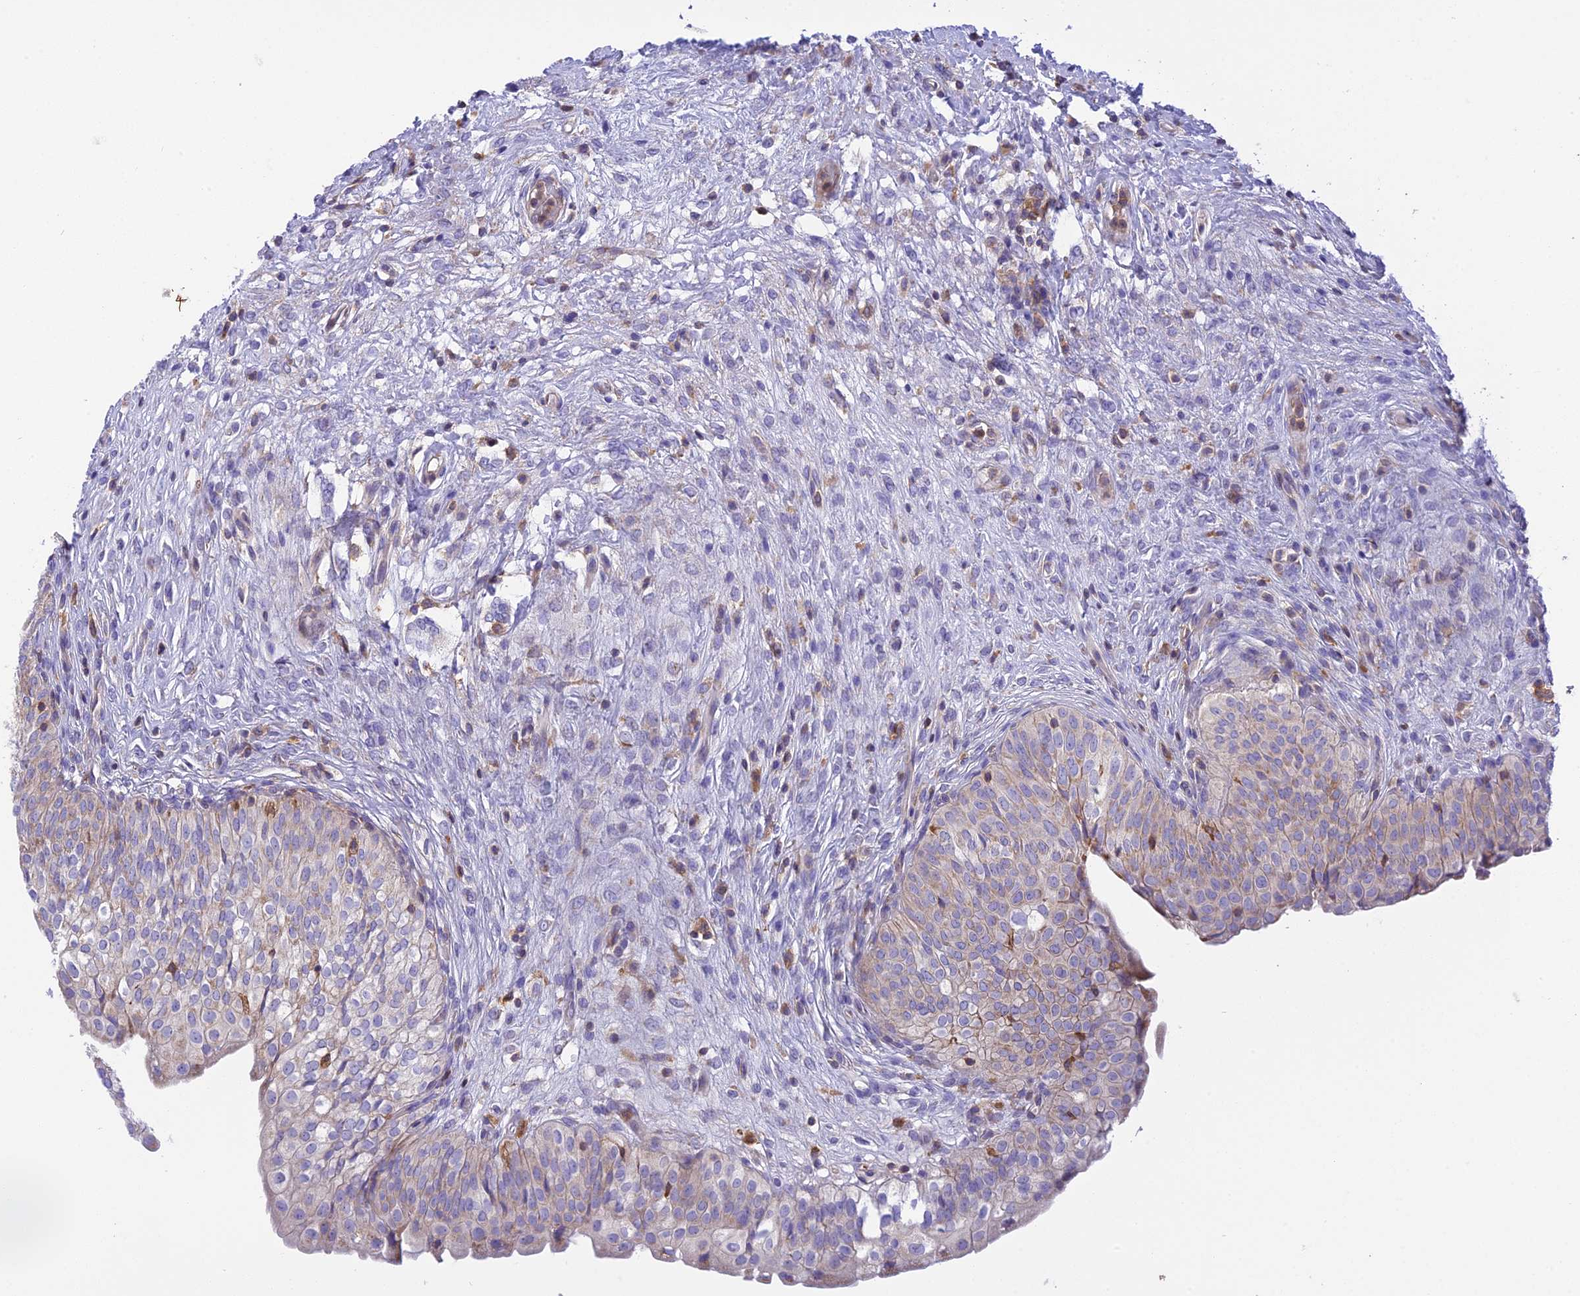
{"staining": {"intensity": "weak", "quantity": "25%-75%", "location": "cytoplasmic/membranous"}, "tissue": "urinary bladder", "cell_type": "Urothelial cells", "image_type": "normal", "snomed": [{"axis": "morphology", "description": "Normal tissue, NOS"}, {"axis": "topography", "description": "Urinary bladder"}], "caption": "Normal urinary bladder exhibits weak cytoplasmic/membranous positivity in approximately 25%-75% of urothelial cells.", "gene": "CORO7", "patient": {"sex": "male", "age": 55}}